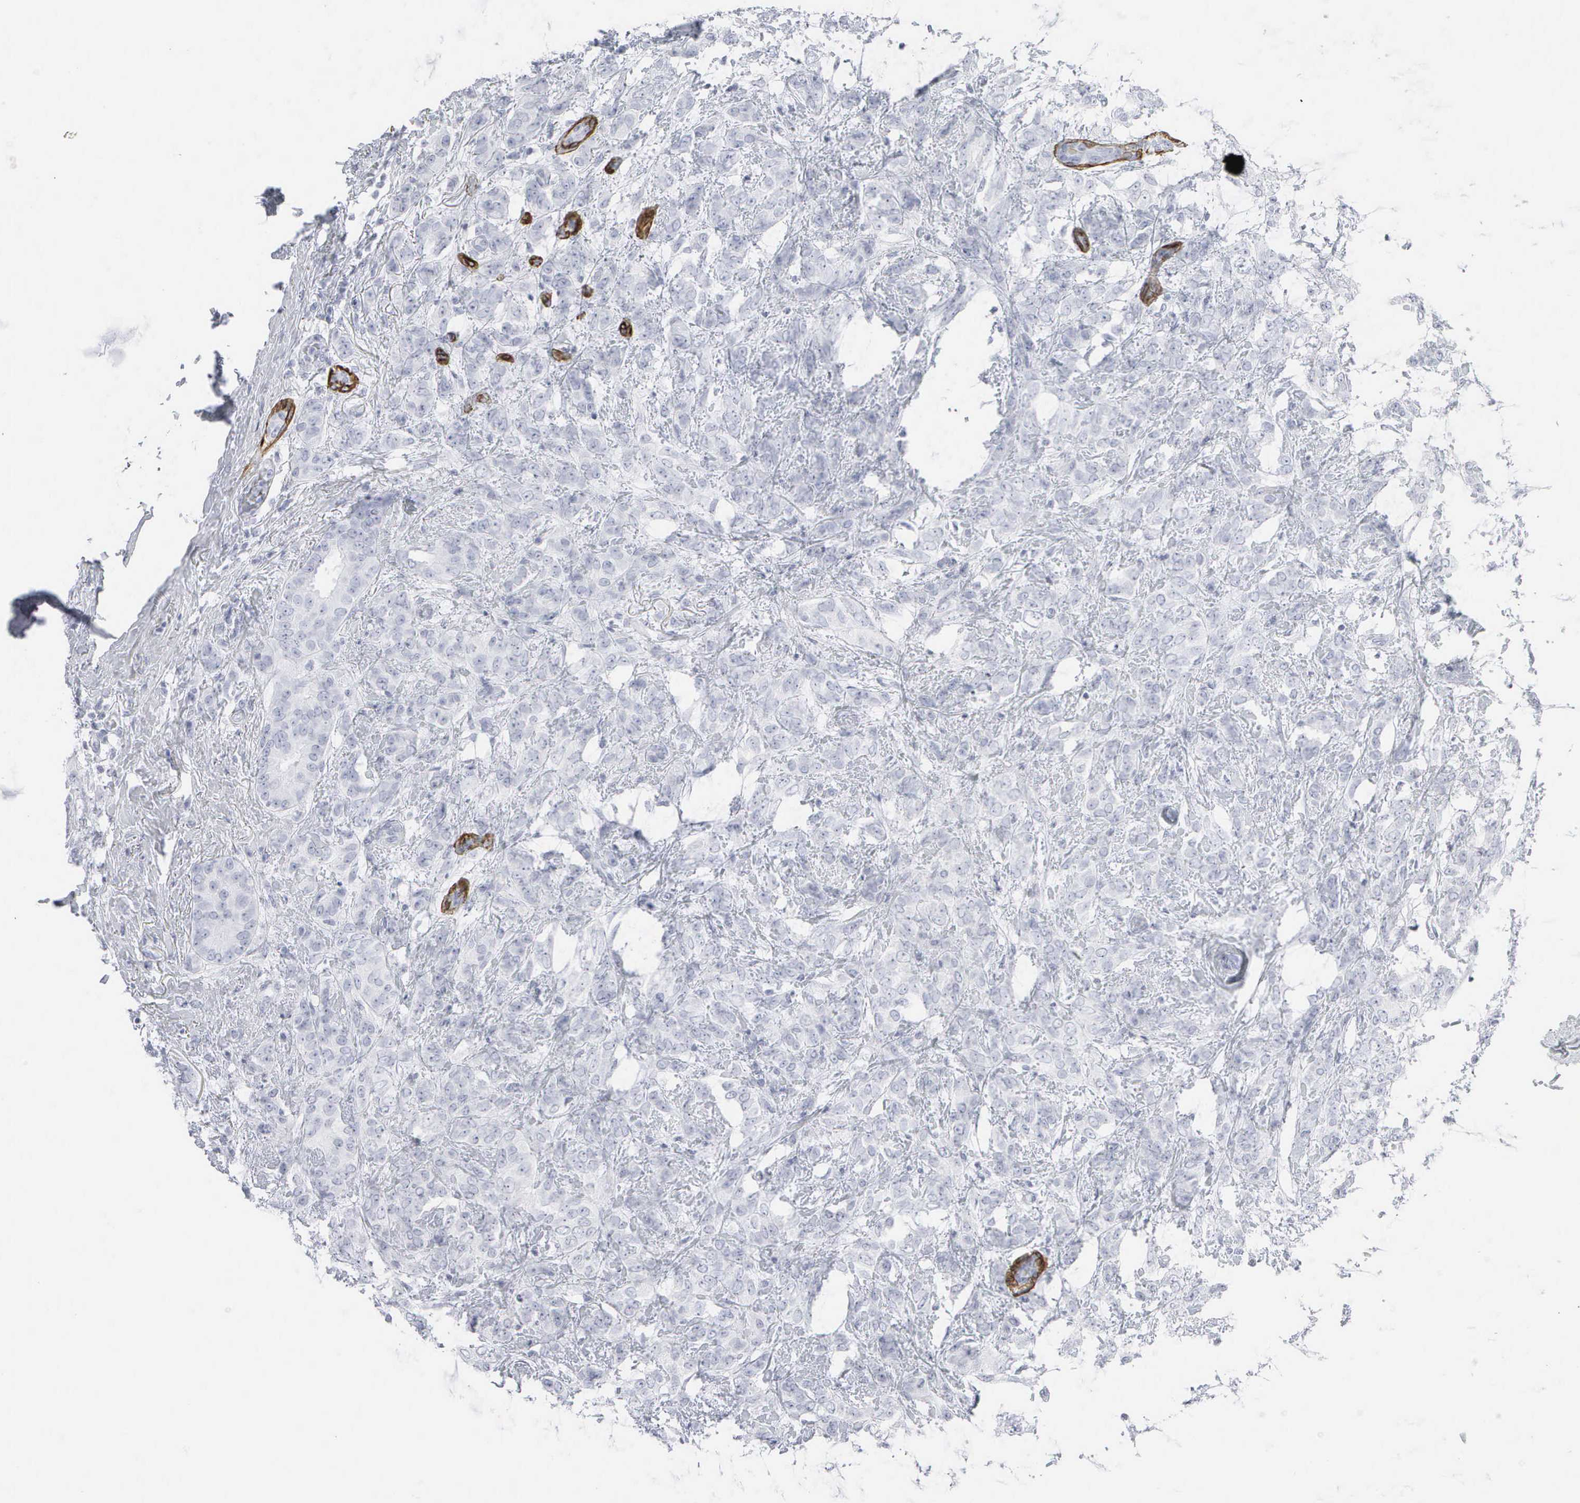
{"staining": {"intensity": "negative", "quantity": "none", "location": "none"}, "tissue": "breast cancer", "cell_type": "Tumor cells", "image_type": "cancer", "snomed": [{"axis": "morphology", "description": "Duct carcinoma"}, {"axis": "topography", "description": "Breast"}], "caption": "High magnification brightfield microscopy of breast cancer (intraductal carcinoma) stained with DAB (3,3'-diaminobenzidine) (brown) and counterstained with hematoxylin (blue): tumor cells show no significant staining.", "gene": "KRT14", "patient": {"sex": "female", "age": 53}}